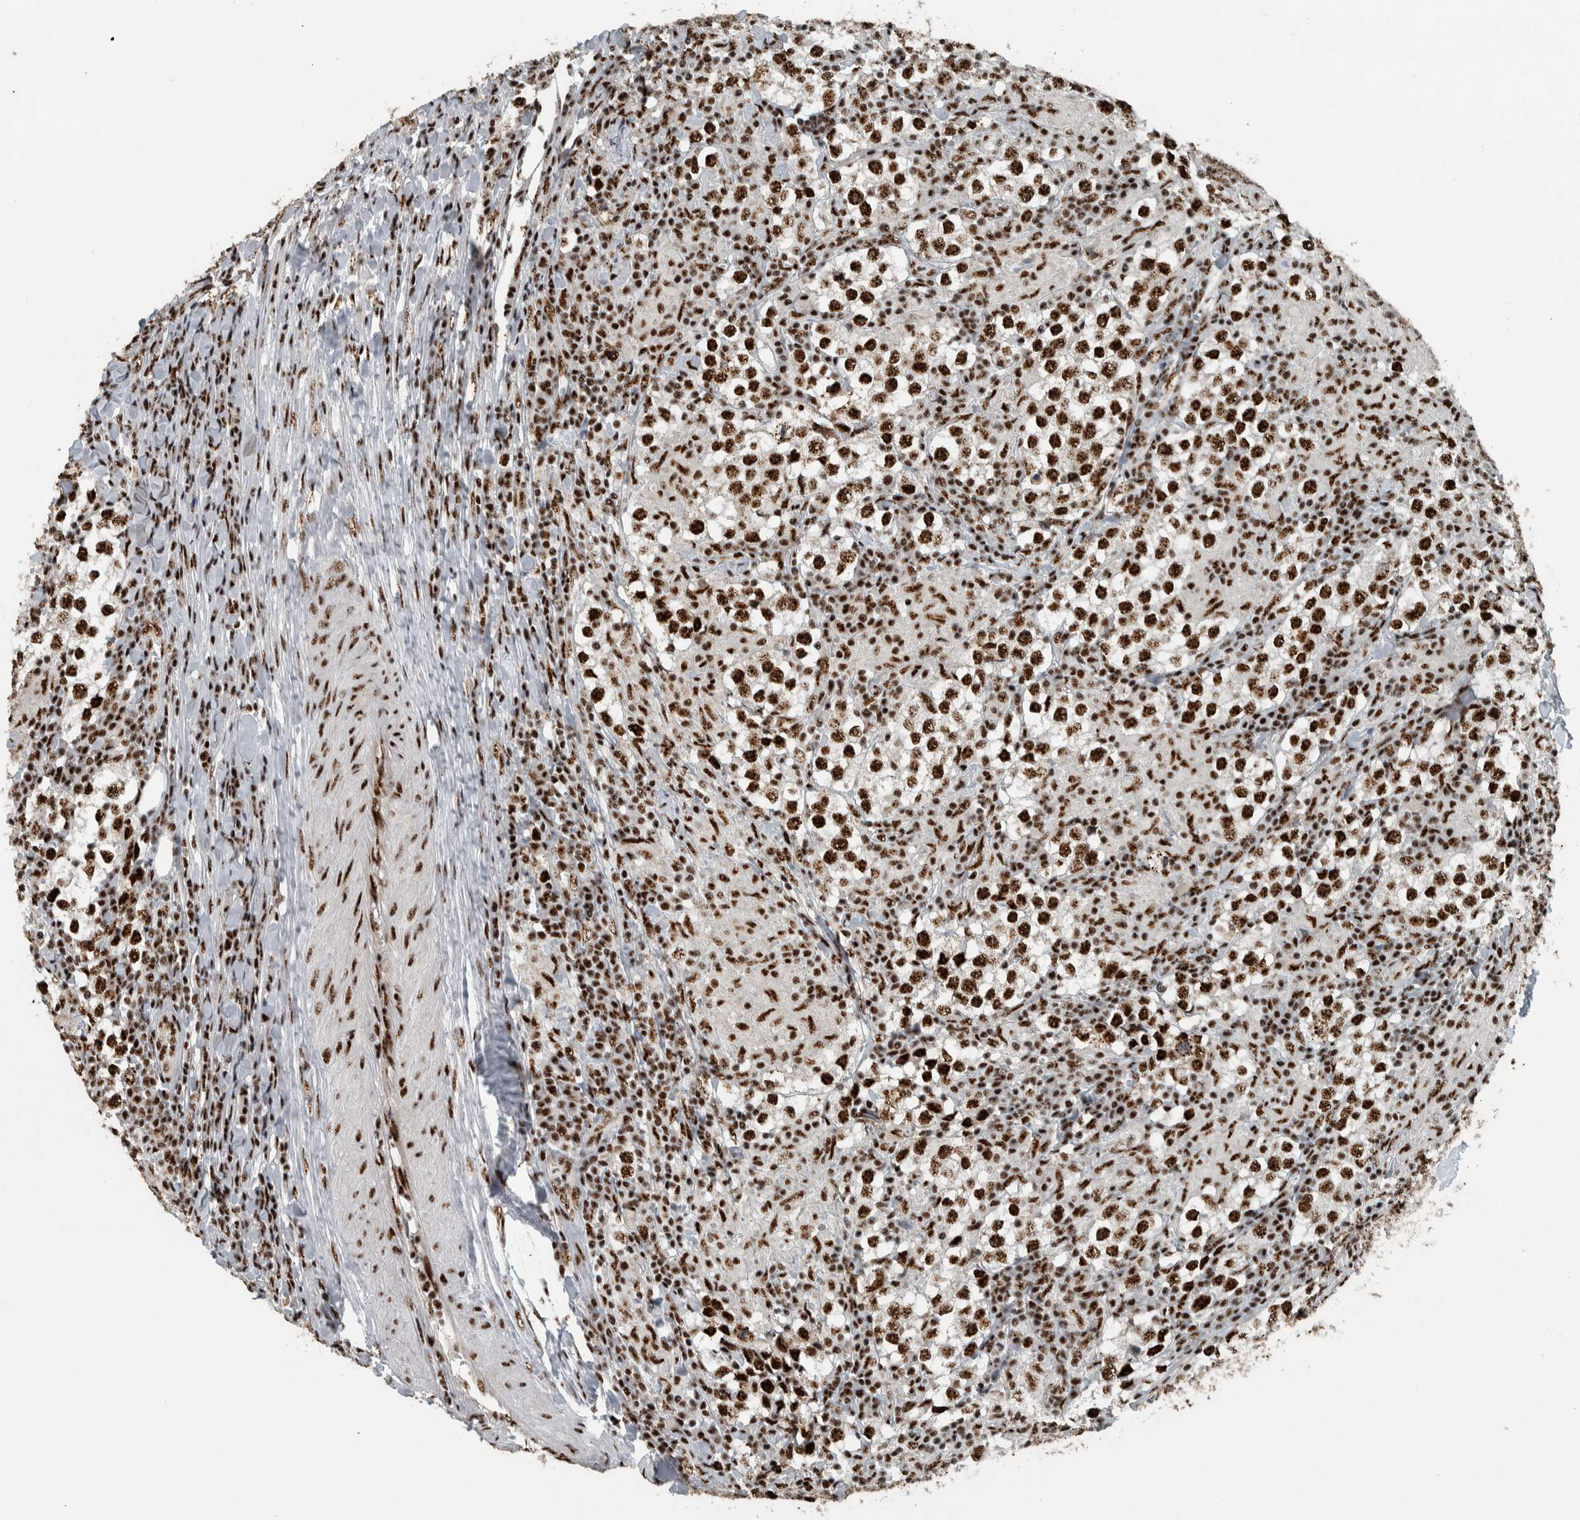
{"staining": {"intensity": "strong", "quantity": ">75%", "location": "nuclear"}, "tissue": "testis cancer", "cell_type": "Tumor cells", "image_type": "cancer", "snomed": [{"axis": "morphology", "description": "Seminoma, NOS"}, {"axis": "morphology", "description": "Carcinoma, Embryonal, NOS"}, {"axis": "topography", "description": "Testis"}], "caption": "Embryonal carcinoma (testis) stained with a protein marker reveals strong staining in tumor cells.", "gene": "SON", "patient": {"sex": "male", "age": 36}}